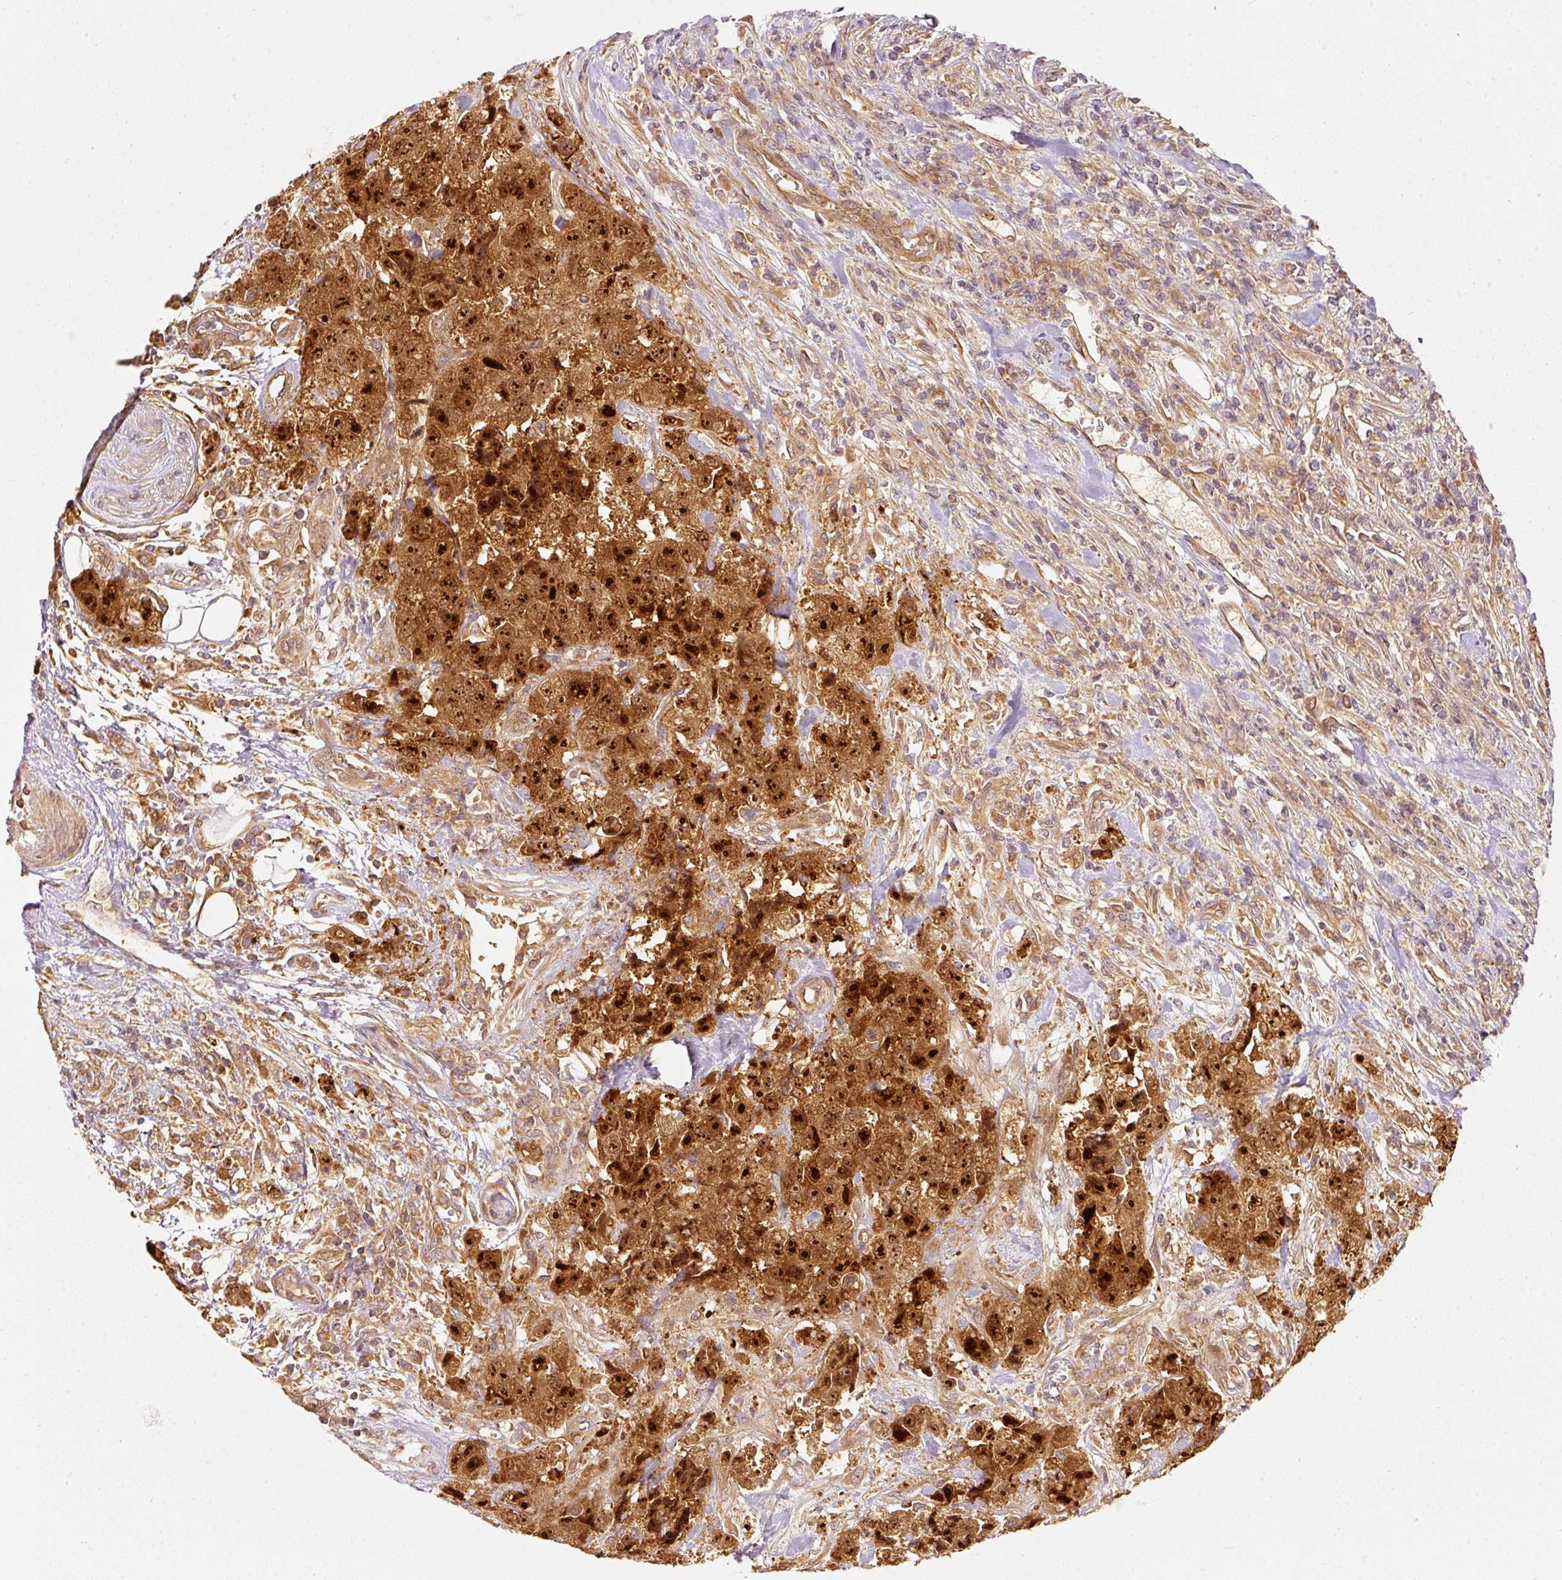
{"staining": {"intensity": "strong", "quantity": ">75%", "location": "cytoplasmic/membranous,nuclear"}, "tissue": "urothelial cancer", "cell_type": "Tumor cells", "image_type": "cancer", "snomed": [{"axis": "morphology", "description": "Urothelial carcinoma, High grade"}, {"axis": "topography", "description": "Urinary bladder"}], "caption": "High-power microscopy captured an immunohistochemistry image of urothelial cancer, revealing strong cytoplasmic/membranous and nuclear staining in approximately >75% of tumor cells.", "gene": "EIF3B", "patient": {"sex": "female", "age": 78}}